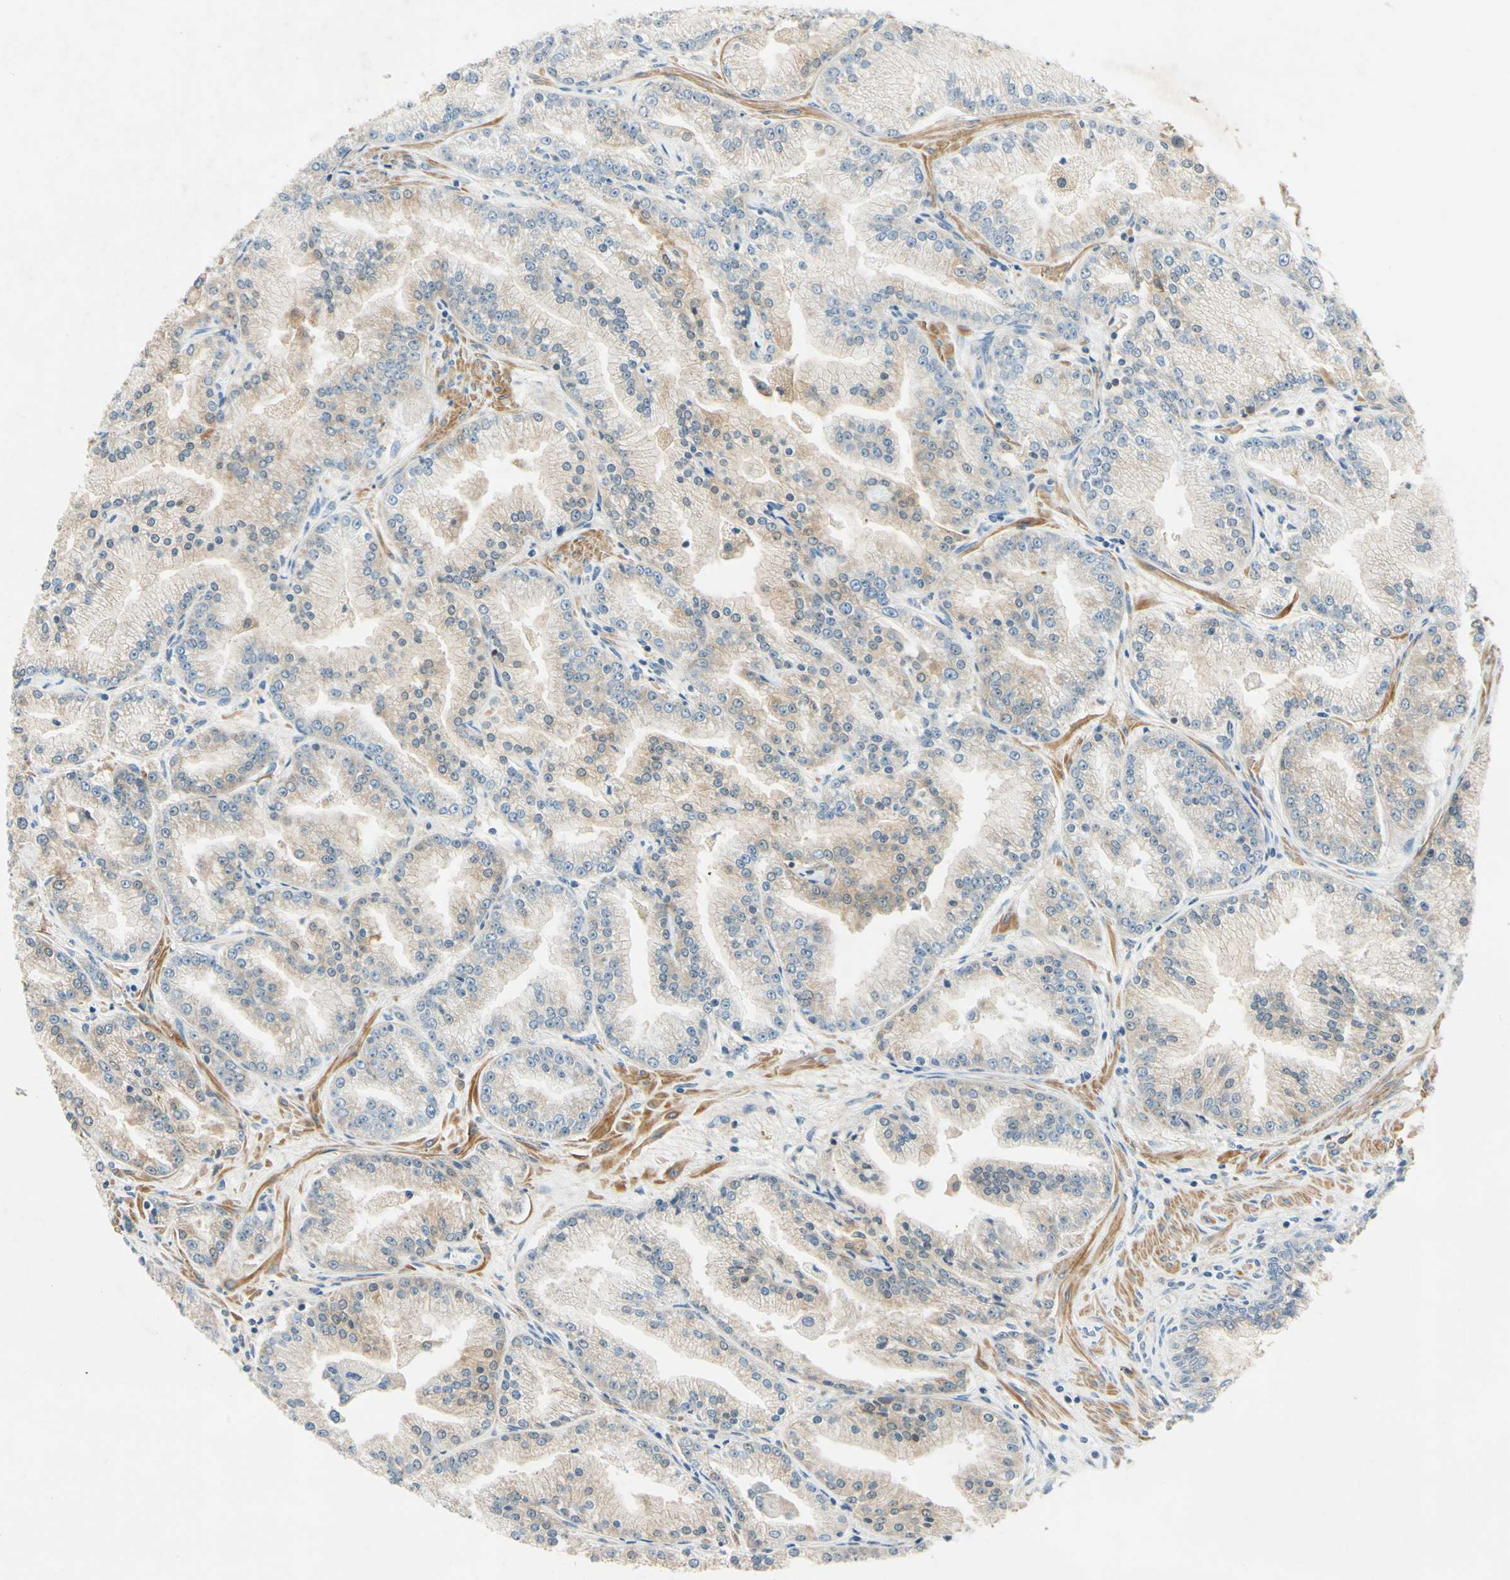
{"staining": {"intensity": "weak", "quantity": "25%-75%", "location": "cytoplasmic/membranous"}, "tissue": "prostate cancer", "cell_type": "Tumor cells", "image_type": "cancer", "snomed": [{"axis": "morphology", "description": "Adenocarcinoma, High grade"}, {"axis": "topography", "description": "Prostate"}], "caption": "DAB immunohistochemical staining of prostate cancer displays weak cytoplasmic/membranous protein expression in approximately 25%-75% of tumor cells.", "gene": "WIPI1", "patient": {"sex": "male", "age": 61}}